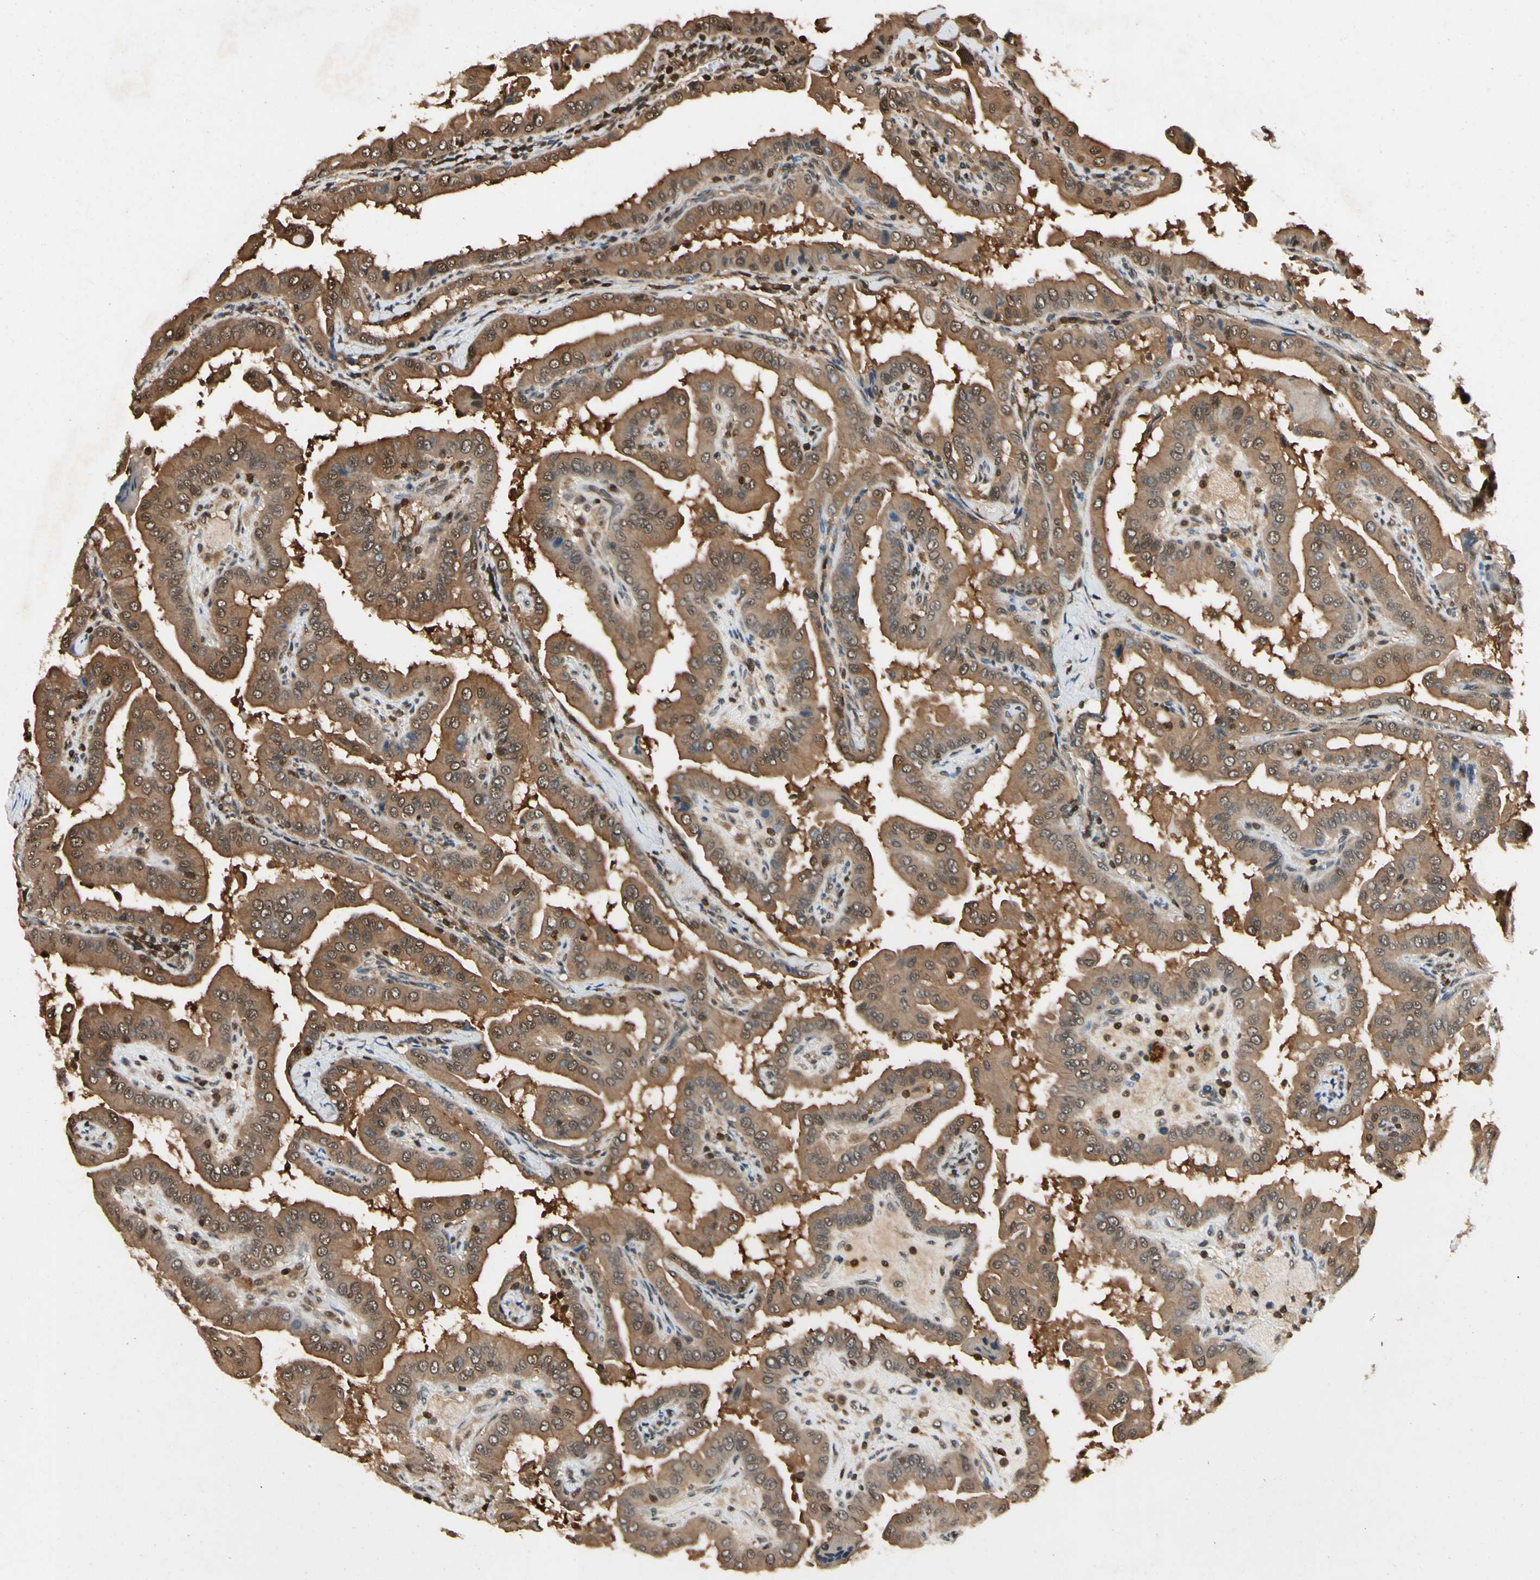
{"staining": {"intensity": "moderate", "quantity": ">75%", "location": "cytoplasmic/membranous"}, "tissue": "thyroid cancer", "cell_type": "Tumor cells", "image_type": "cancer", "snomed": [{"axis": "morphology", "description": "Papillary adenocarcinoma, NOS"}, {"axis": "topography", "description": "Thyroid gland"}], "caption": "IHC of thyroid cancer demonstrates medium levels of moderate cytoplasmic/membranous expression in approximately >75% of tumor cells.", "gene": "YWHAQ", "patient": {"sex": "male", "age": 33}}